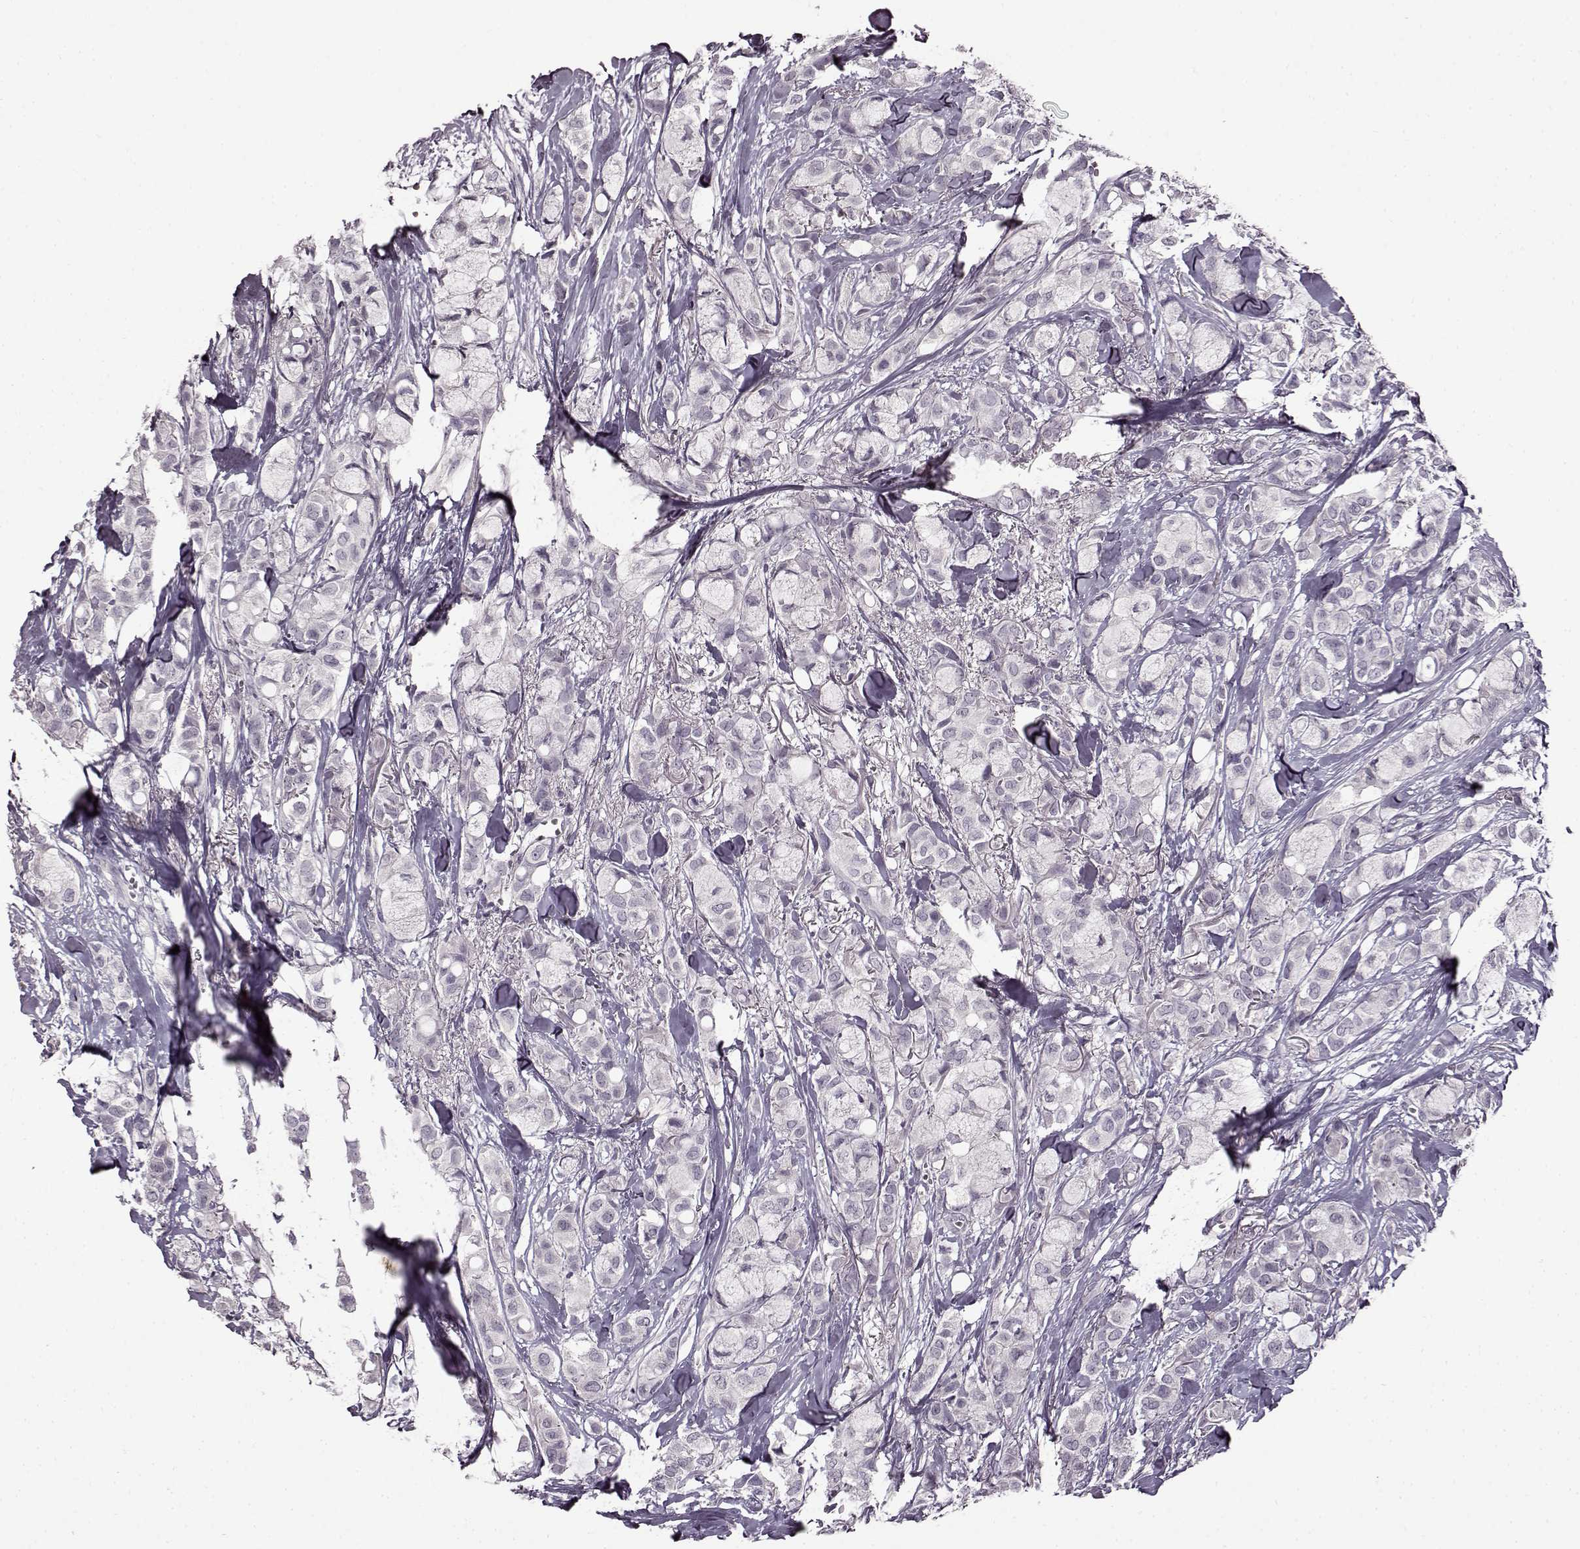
{"staining": {"intensity": "negative", "quantity": "none", "location": "none"}, "tissue": "breast cancer", "cell_type": "Tumor cells", "image_type": "cancer", "snomed": [{"axis": "morphology", "description": "Duct carcinoma"}, {"axis": "topography", "description": "Breast"}], "caption": "This is an IHC histopathology image of breast cancer. There is no positivity in tumor cells.", "gene": "CNGA3", "patient": {"sex": "female", "age": 85}}